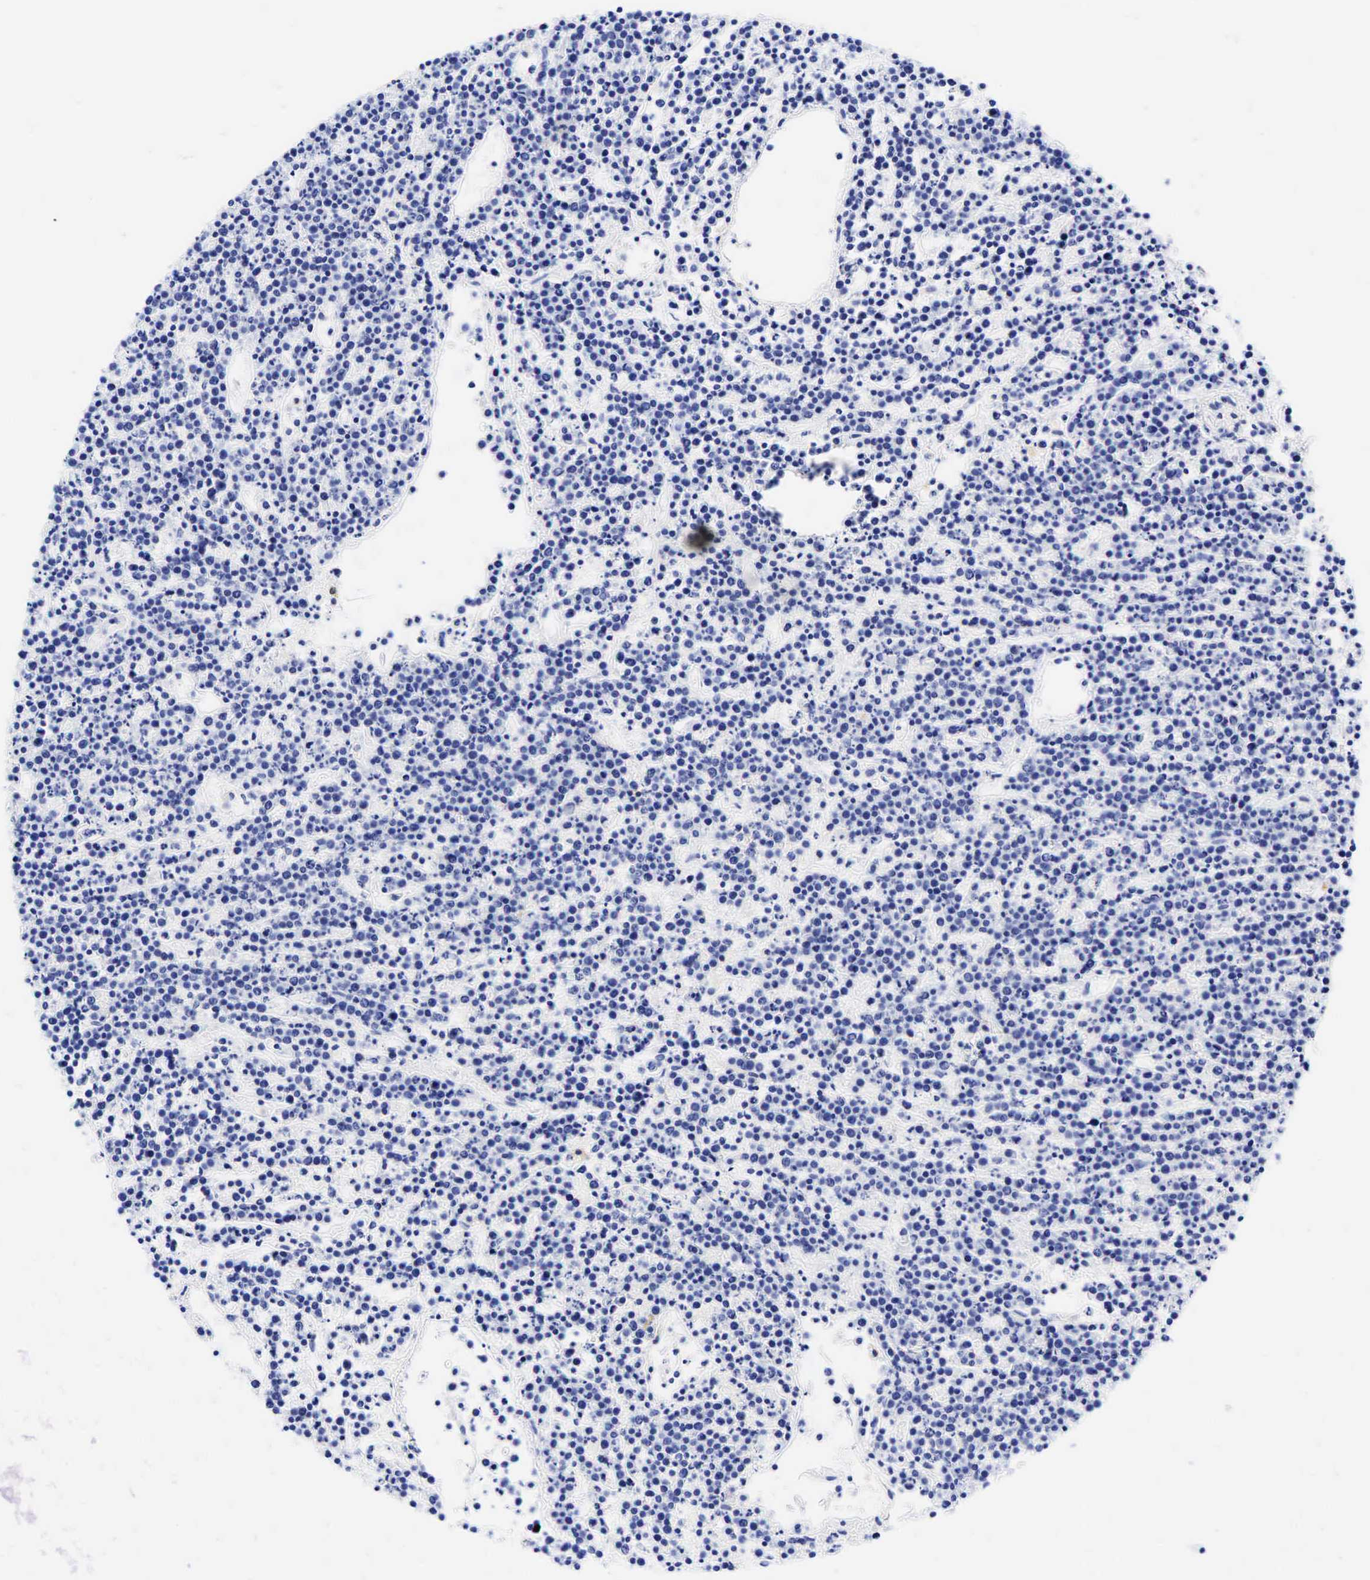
{"staining": {"intensity": "negative", "quantity": "none", "location": "none"}, "tissue": "lymphoma", "cell_type": "Tumor cells", "image_type": "cancer", "snomed": [{"axis": "morphology", "description": "Malignant lymphoma, non-Hodgkin's type, High grade"}, {"axis": "topography", "description": "Ovary"}], "caption": "IHC of human lymphoma shows no staining in tumor cells.", "gene": "TNFRSF8", "patient": {"sex": "female", "age": 56}}